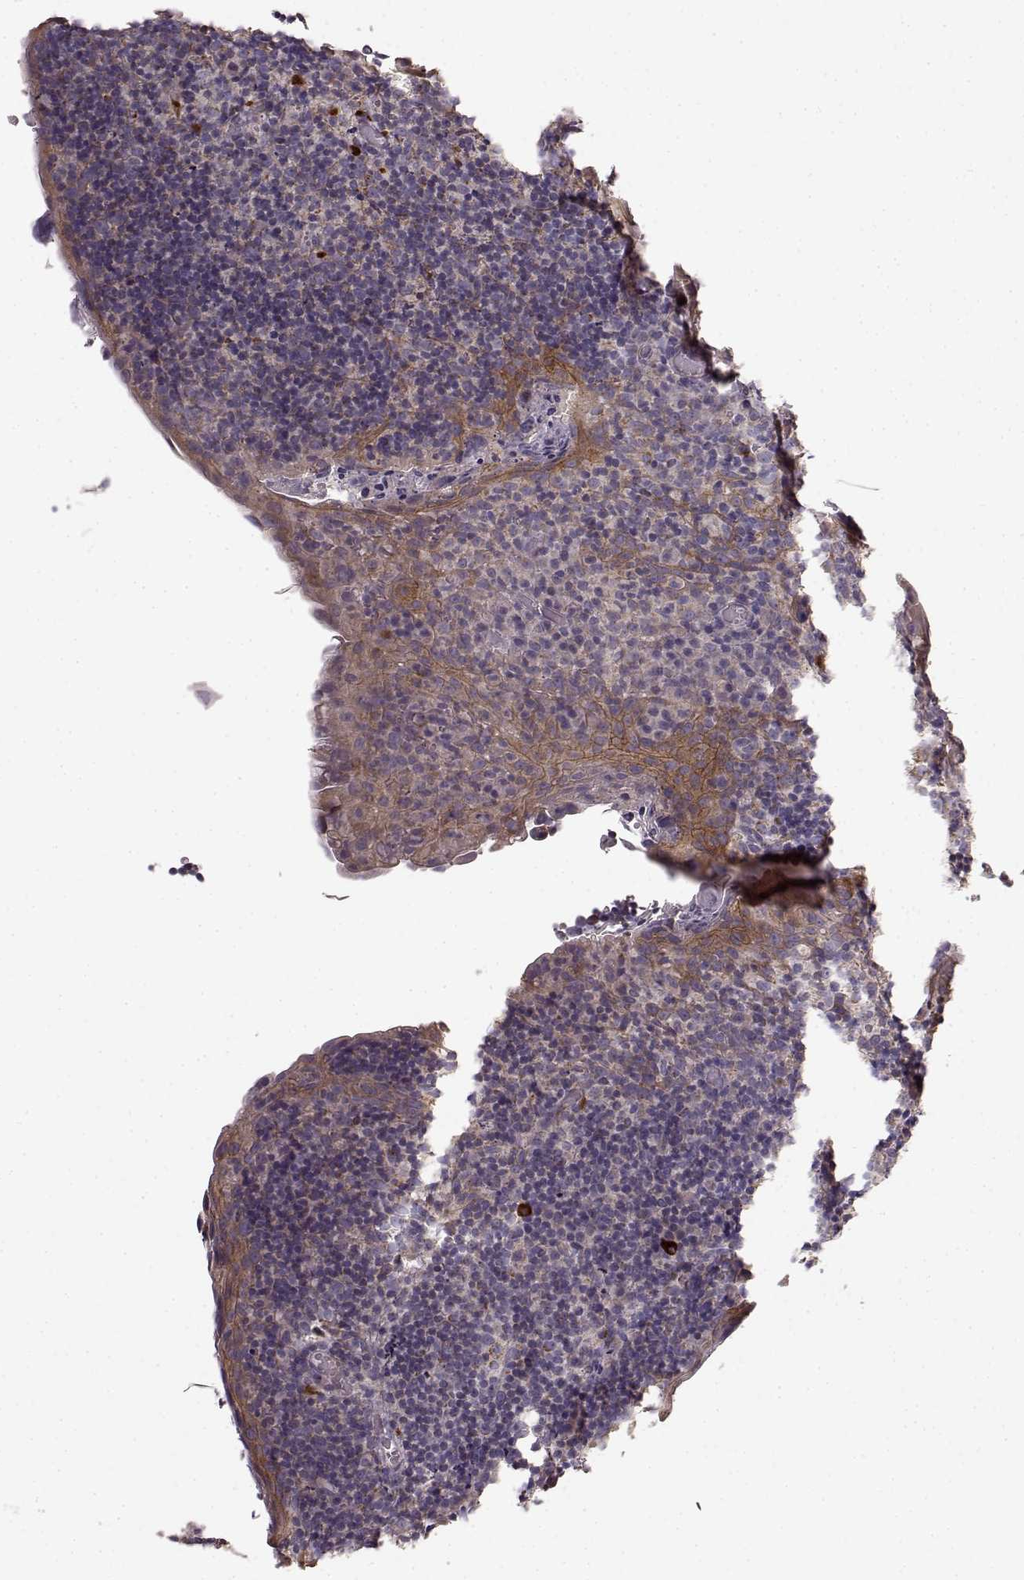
{"staining": {"intensity": "negative", "quantity": "none", "location": "none"}, "tissue": "tonsil", "cell_type": "Germinal center cells", "image_type": "normal", "snomed": [{"axis": "morphology", "description": "Normal tissue, NOS"}, {"axis": "topography", "description": "Tonsil"}], "caption": "Protein analysis of benign tonsil demonstrates no significant expression in germinal center cells. The staining is performed using DAB brown chromogen with nuclei counter-stained in using hematoxylin.", "gene": "ERBB3", "patient": {"sex": "male", "age": 17}}